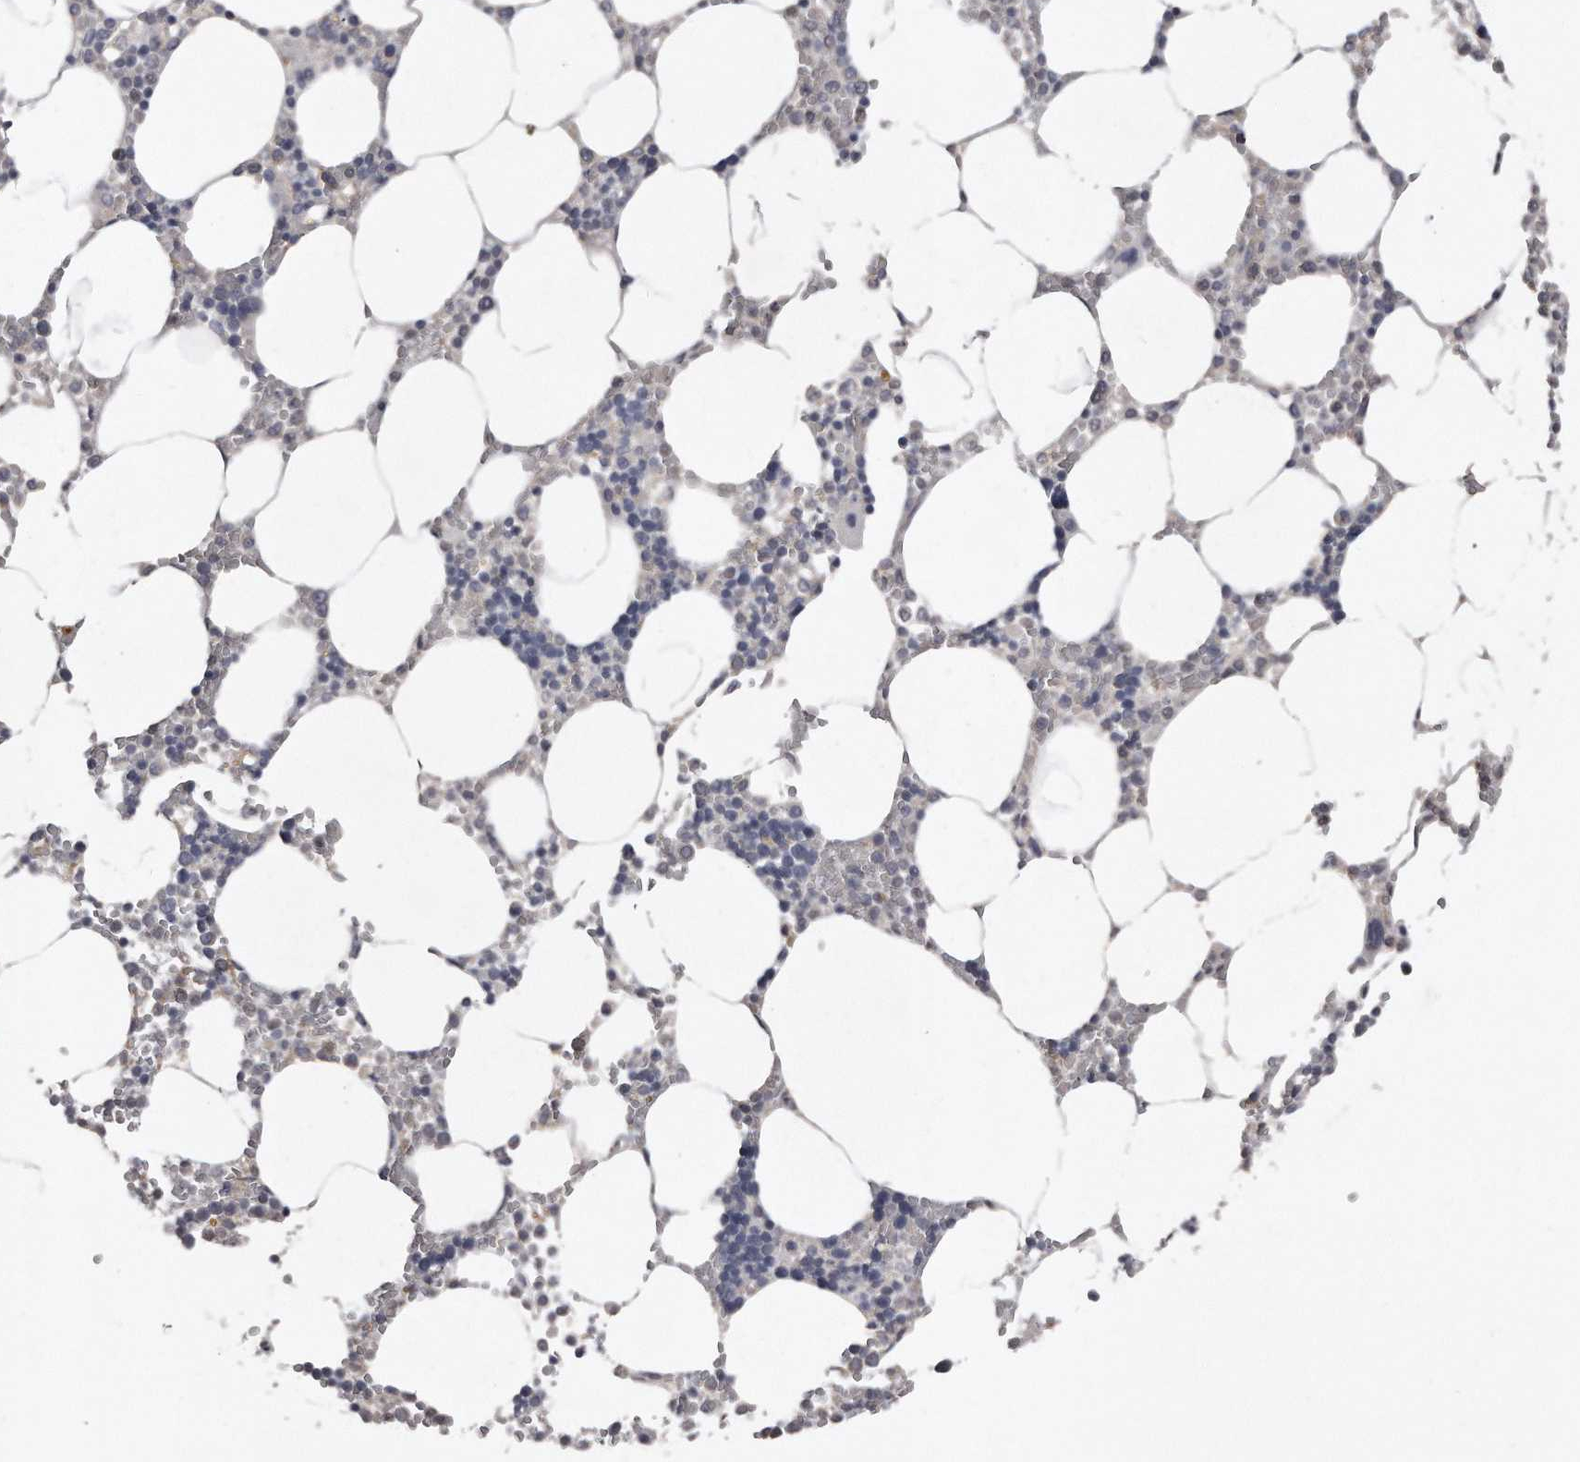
{"staining": {"intensity": "negative", "quantity": "none", "location": "none"}, "tissue": "bone marrow", "cell_type": "Hematopoietic cells", "image_type": "normal", "snomed": [{"axis": "morphology", "description": "Normal tissue, NOS"}, {"axis": "topography", "description": "Bone marrow"}], "caption": "High magnification brightfield microscopy of unremarkable bone marrow stained with DAB (brown) and counterstained with hematoxylin (blue): hematopoietic cells show no significant staining.", "gene": "LMOD1", "patient": {"sex": "male", "age": 70}}